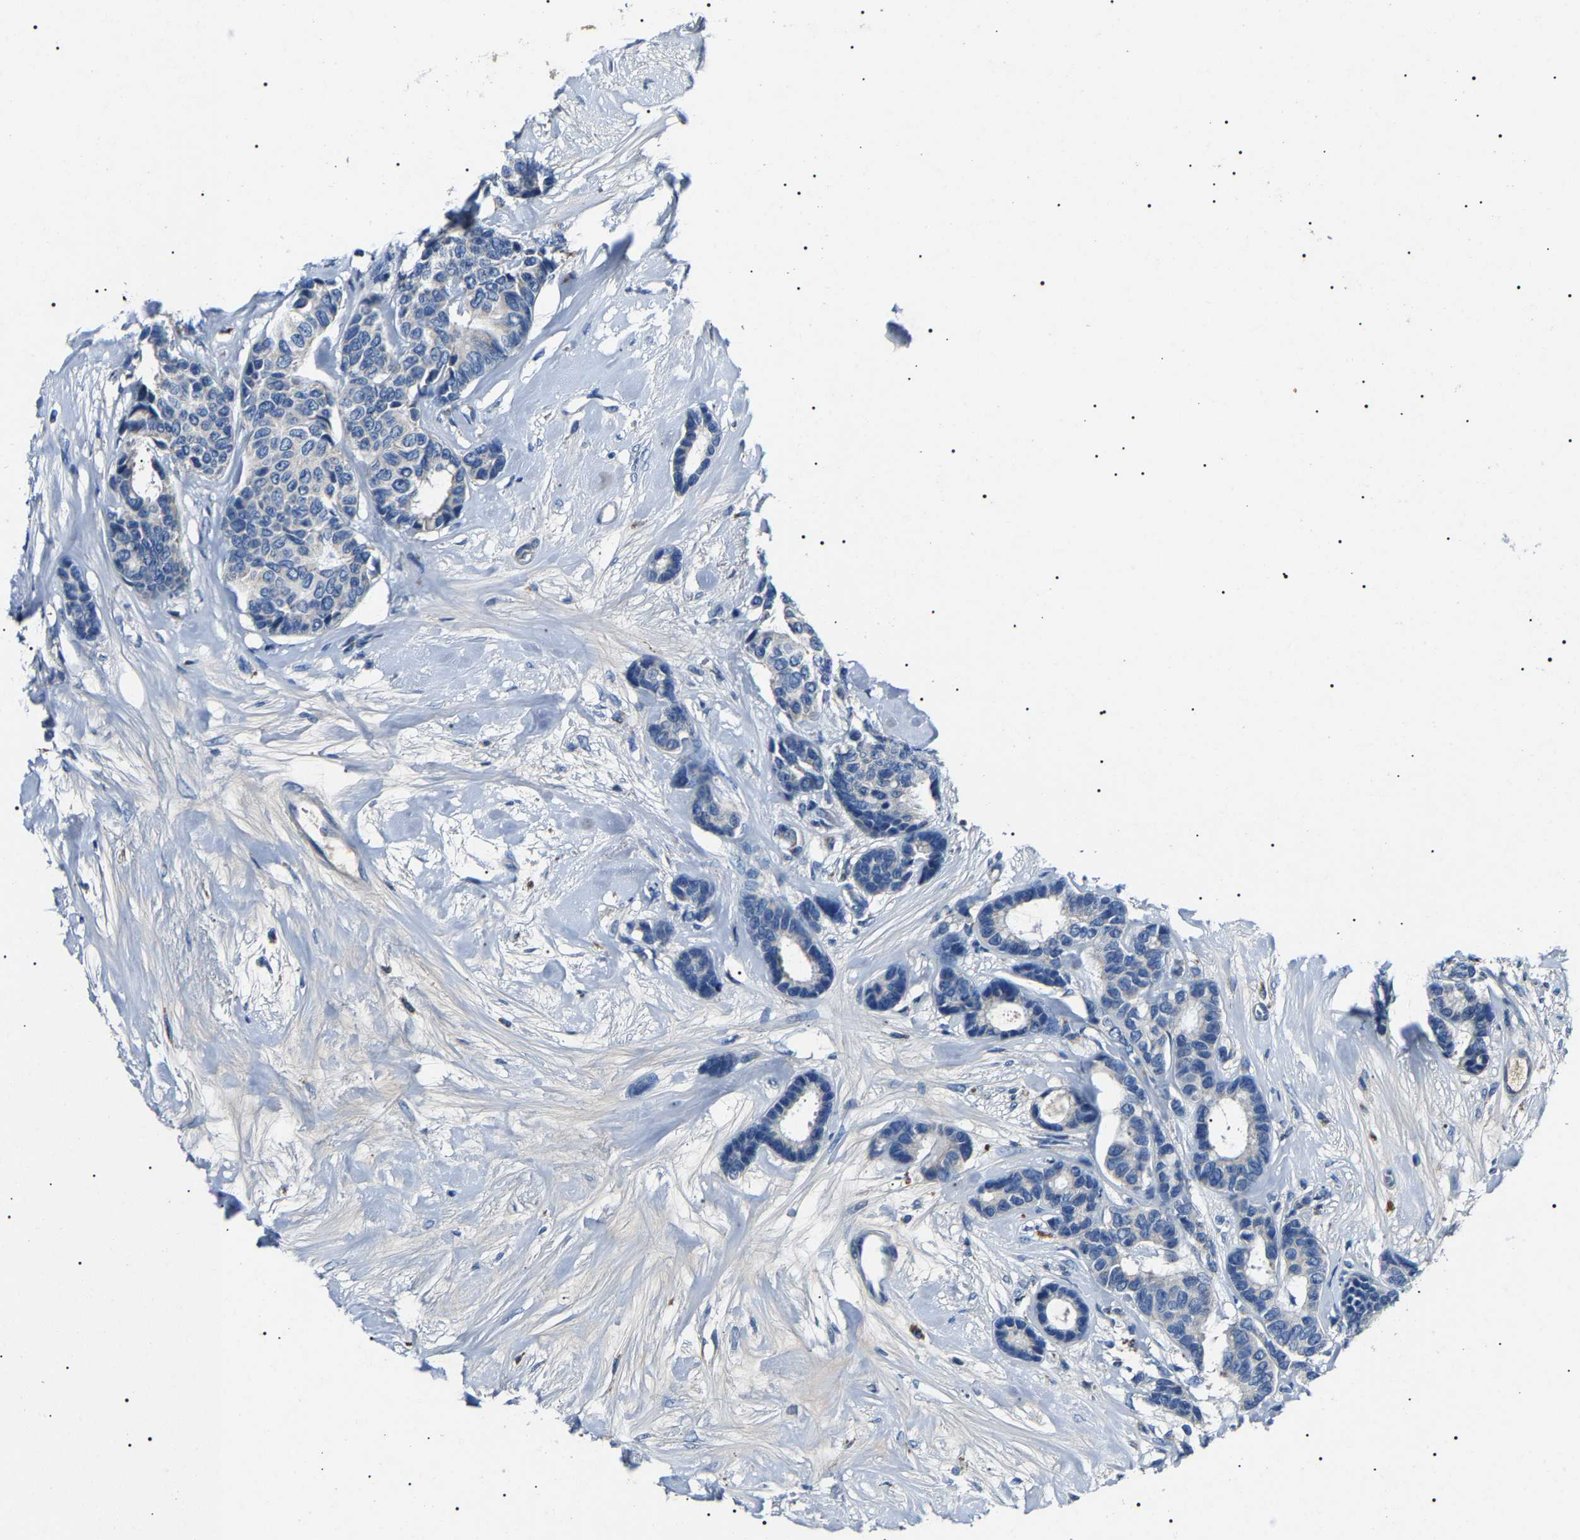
{"staining": {"intensity": "negative", "quantity": "none", "location": "none"}, "tissue": "breast cancer", "cell_type": "Tumor cells", "image_type": "cancer", "snomed": [{"axis": "morphology", "description": "Duct carcinoma"}, {"axis": "topography", "description": "Breast"}], "caption": "A histopathology image of invasive ductal carcinoma (breast) stained for a protein exhibits no brown staining in tumor cells. (DAB (3,3'-diaminobenzidine) immunohistochemistry visualized using brightfield microscopy, high magnification).", "gene": "KLK15", "patient": {"sex": "female", "age": 87}}